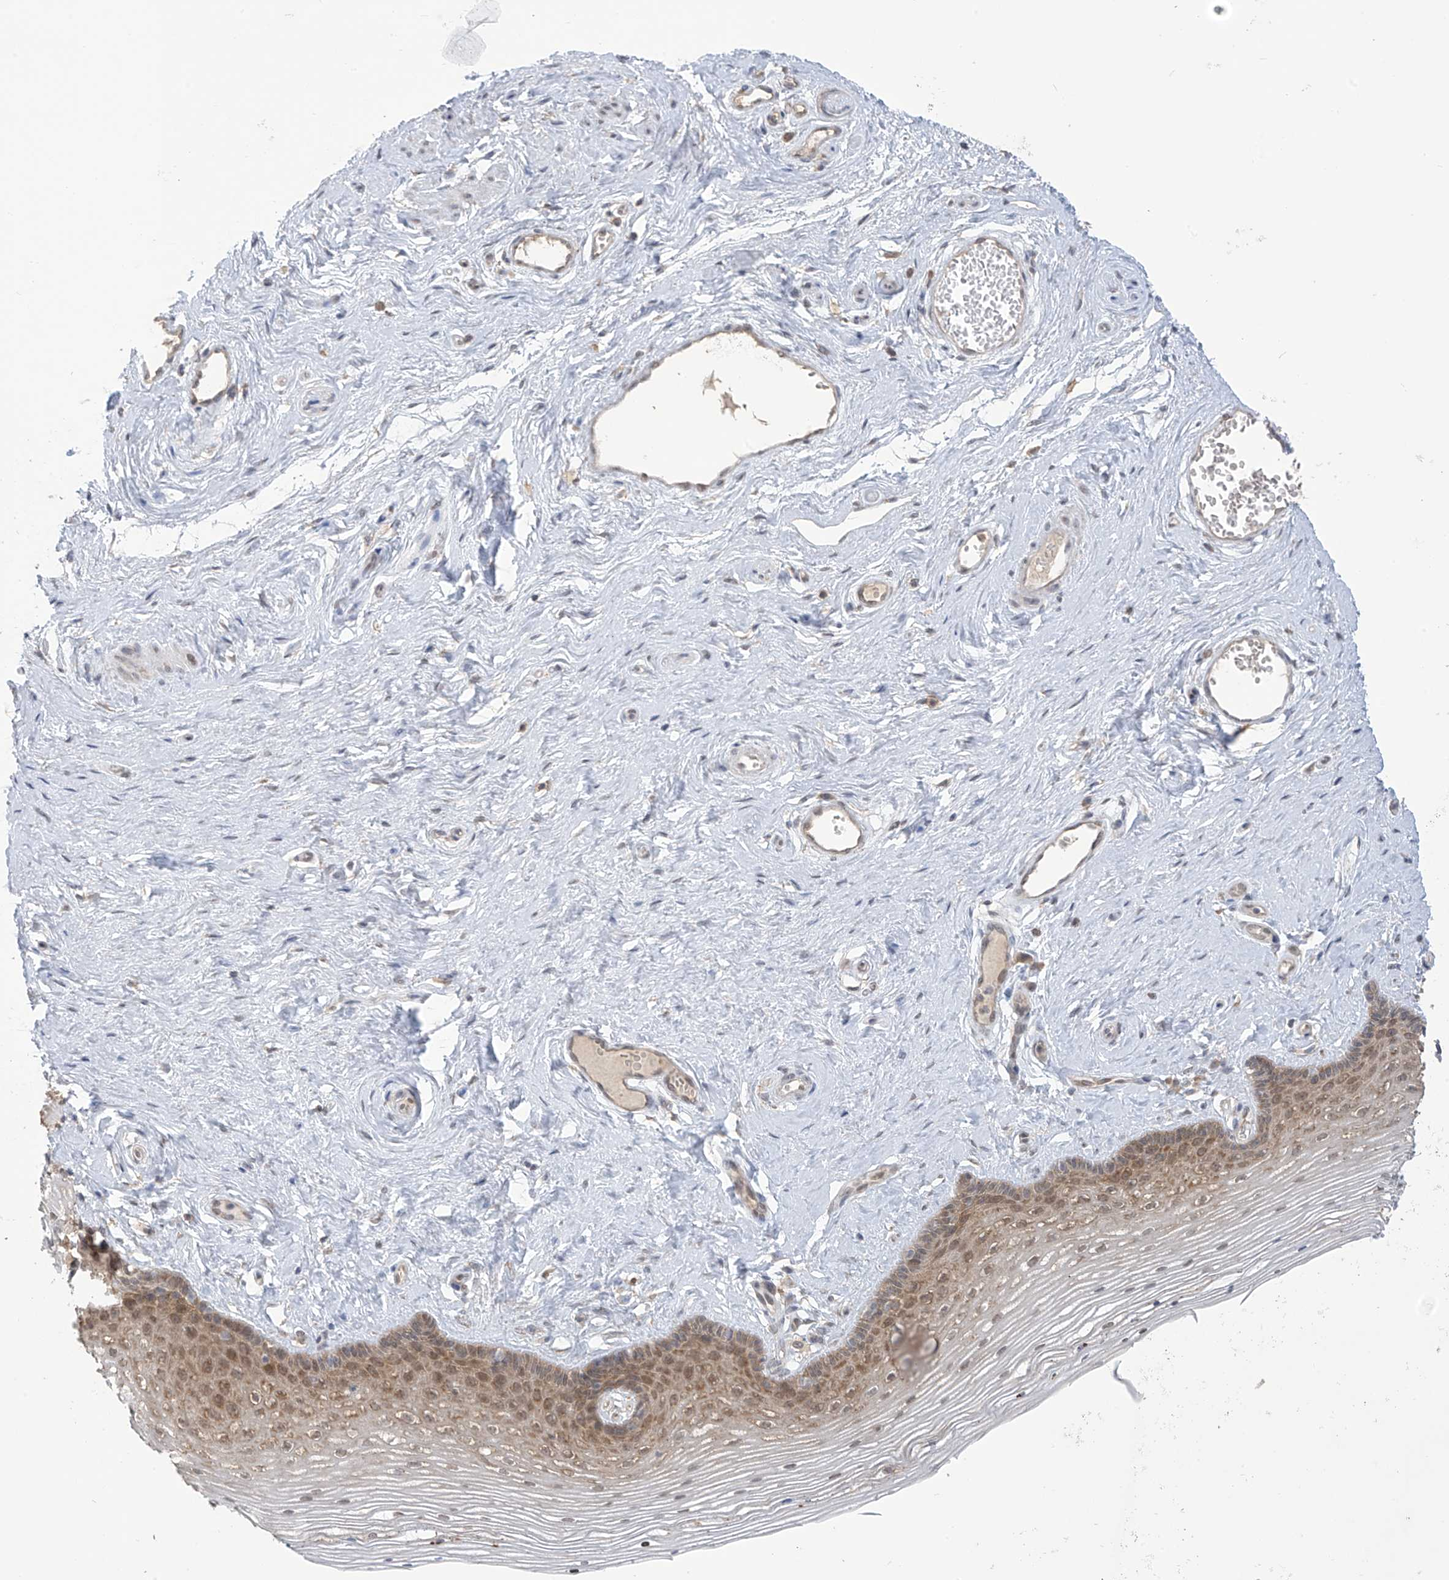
{"staining": {"intensity": "moderate", "quantity": ">75%", "location": "cytoplasmic/membranous,nuclear"}, "tissue": "vagina", "cell_type": "Squamous epithelial cells", "image_type": "normal", "snomed": [{"axis": "morphology", "description": "Normal tissue, NOS"}, {"axis": "topography", "description": "Vagina"}], "caption": "Vagina stained with a brown dye displays moderate cytoplasmic/membranous,nuclear positive expression in approximately >75% of squamous epithelial cells.", "gene": "KIAA1522", "patient": {"sex": "female", "age": 46}}